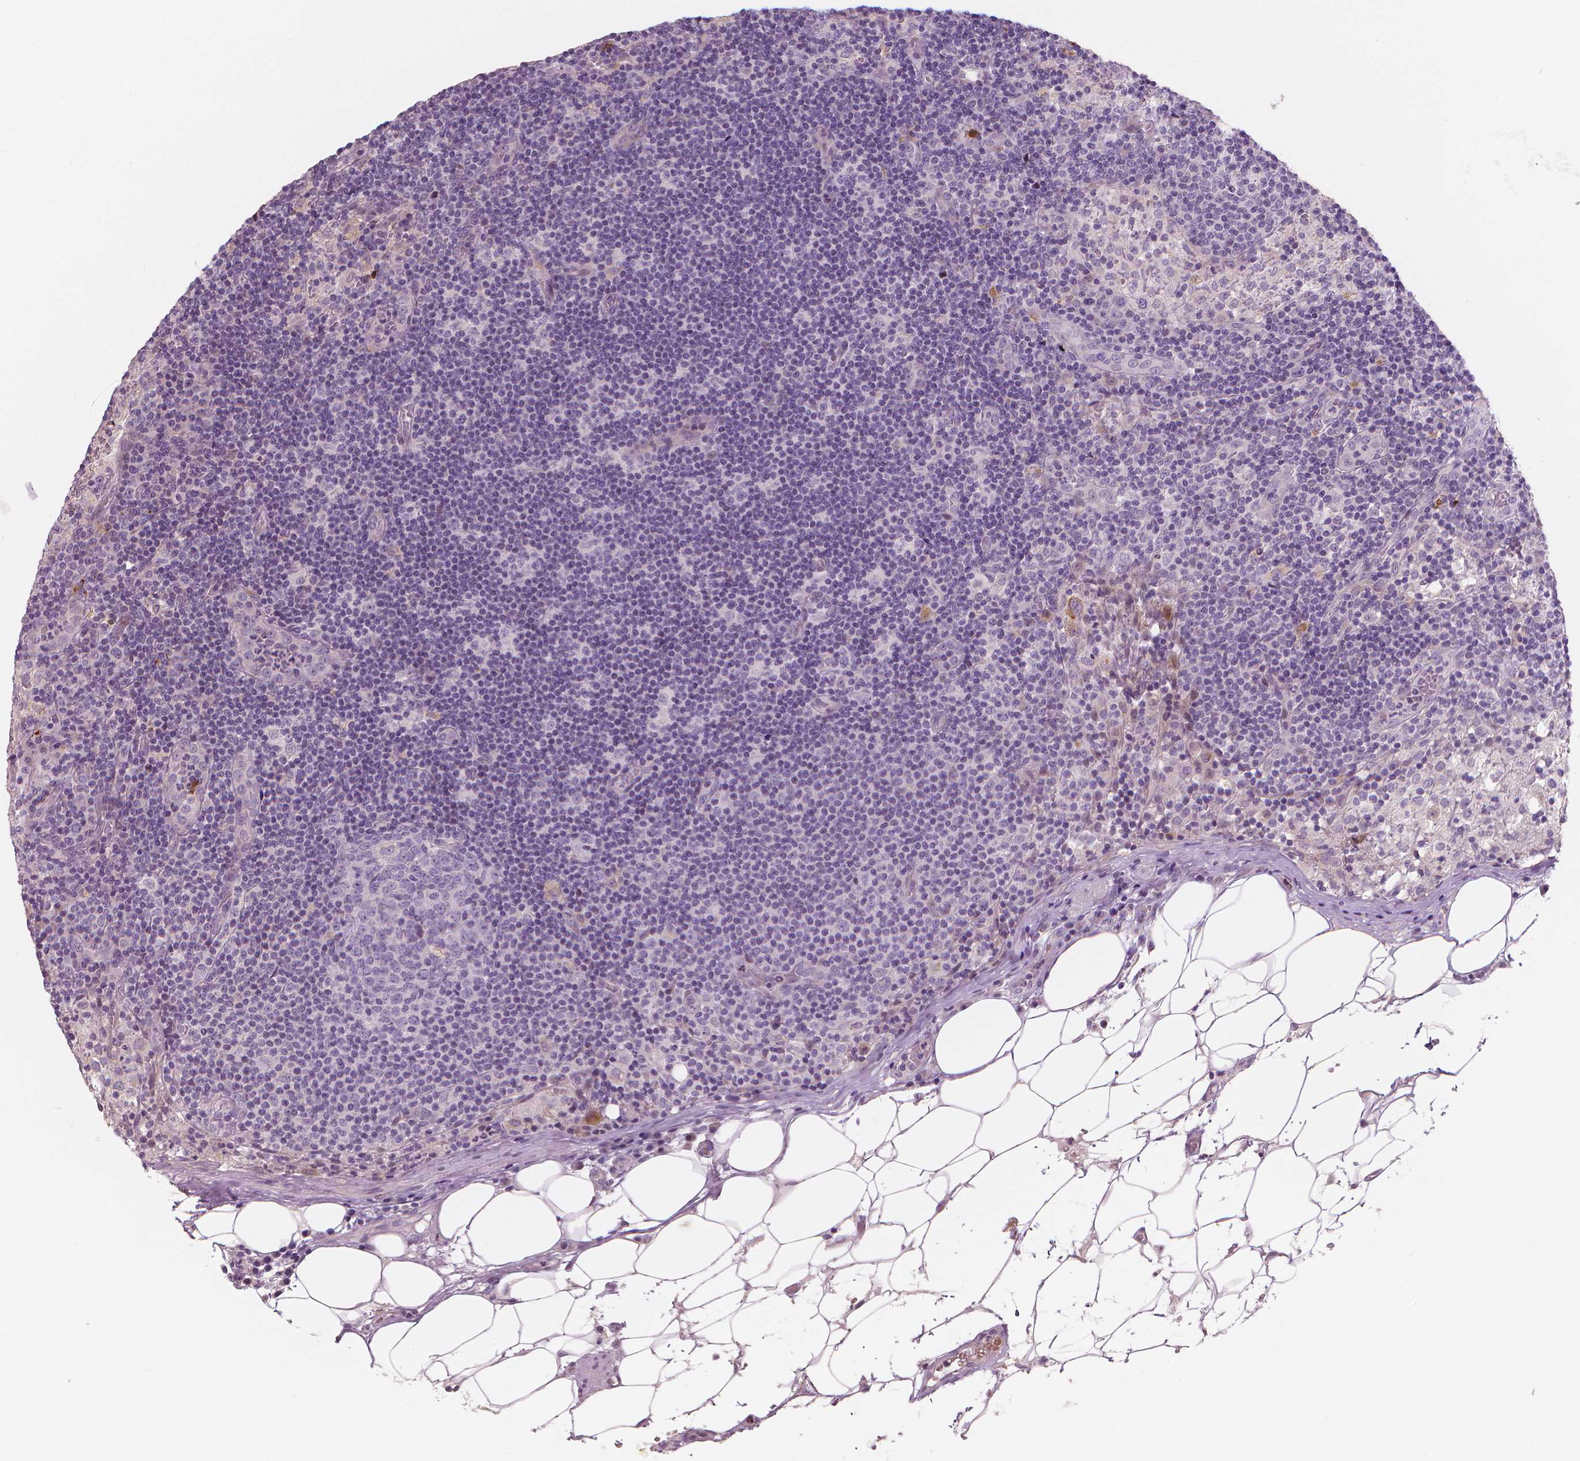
{"staining": {"intensity": "negative", "quantity": "none", "location": "none"}, "tissue": "lymph node", "cell_type": "Germinal center cells", "image_type": "normal", "snomed": [{"axis": "morphology", "description": "Normal tissue, NOS"}, {"axis": "topography", "description": "Lymph node"}], "caption": "This histopathology image is of benign lymph node stained with immunohistochemistry to label a protein in brown with the nuclei are counter-stained blue. There is no positivity in germinal center cells. (IHC, brightfield microscopy, high magnification).", "gene": "RNASE7", "patient": {"sex": "male", "age": 62}}